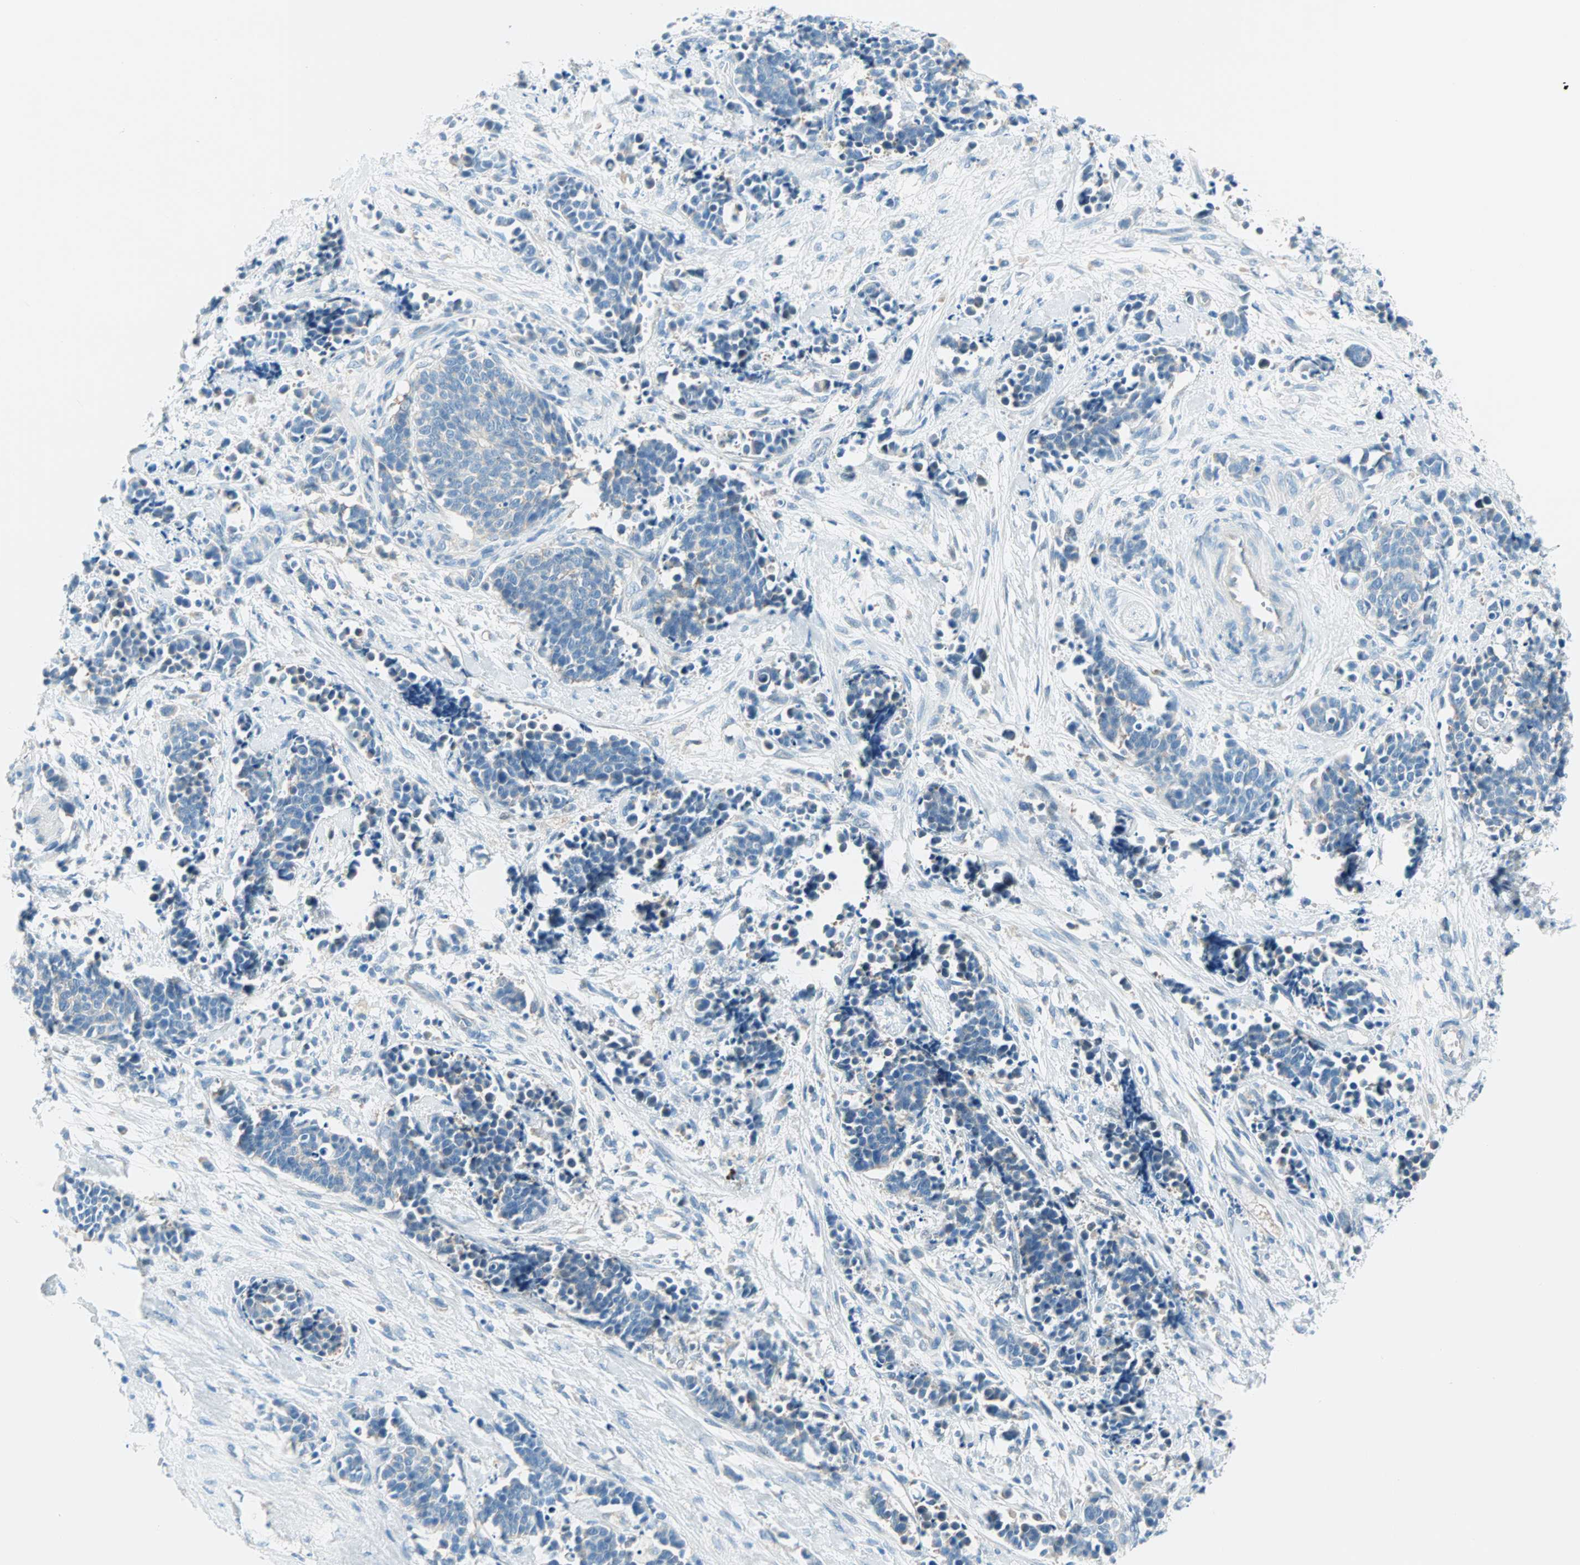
{"staining": {"intensity": "negative", "quantity": "none", "location": "none"}, "tissue": "cervical cancer", "cell_type": "Tumor cells", "image_type": "cancer", "snomed": [{"axis": "morphology", "description": "Squamous cell carcinoma, NOS"}, {"axis": "topography", "description": "Cervix"}], "caption": "Immunohistochemistry (IHC) image of squamous cell carcinoma (cervical) stained for a protein (brown), which displays no expression in tumor cells.", "gene": "TMEM163", "patient": {"sex": "female", "age": 35}}